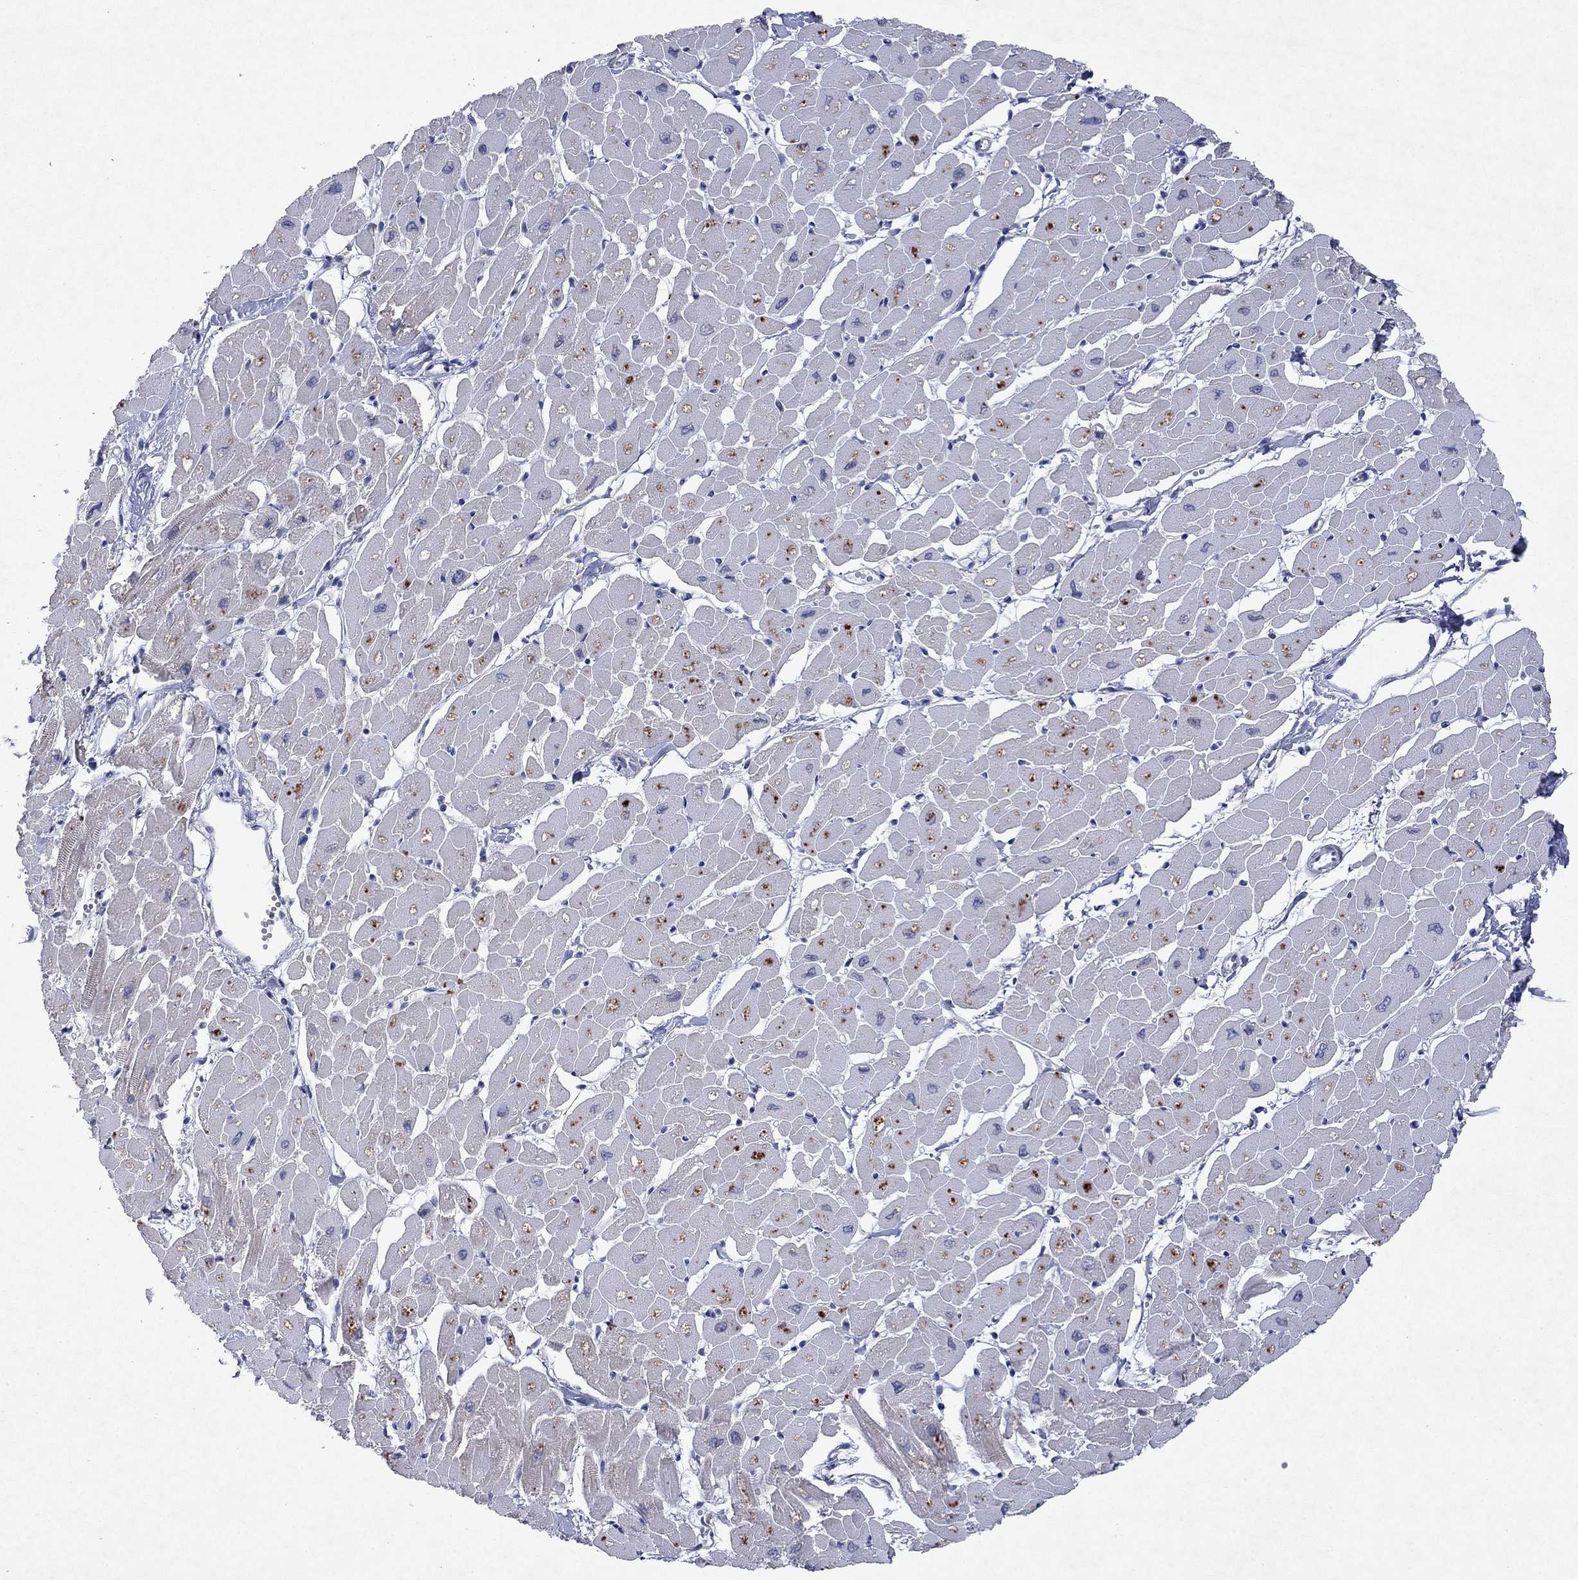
{"staining": {"intensity": "negative", "quantity": "none", "location": "none"}, "tissue": "heart muscle", "cell_type": "Cardiomyocytes", "image_type": "normal", "snomed": [{"axis": "morphology", "description": "Normal tissue, NOS"}, {"axis": "topography", "description": "Heart"}], "caption": "Heart muscle stained for a protein using immunohistochemistry displays no expression cardiomyocytes.", "gene": "TMEM97", "patient": {"sex": "male", "age": 57}}